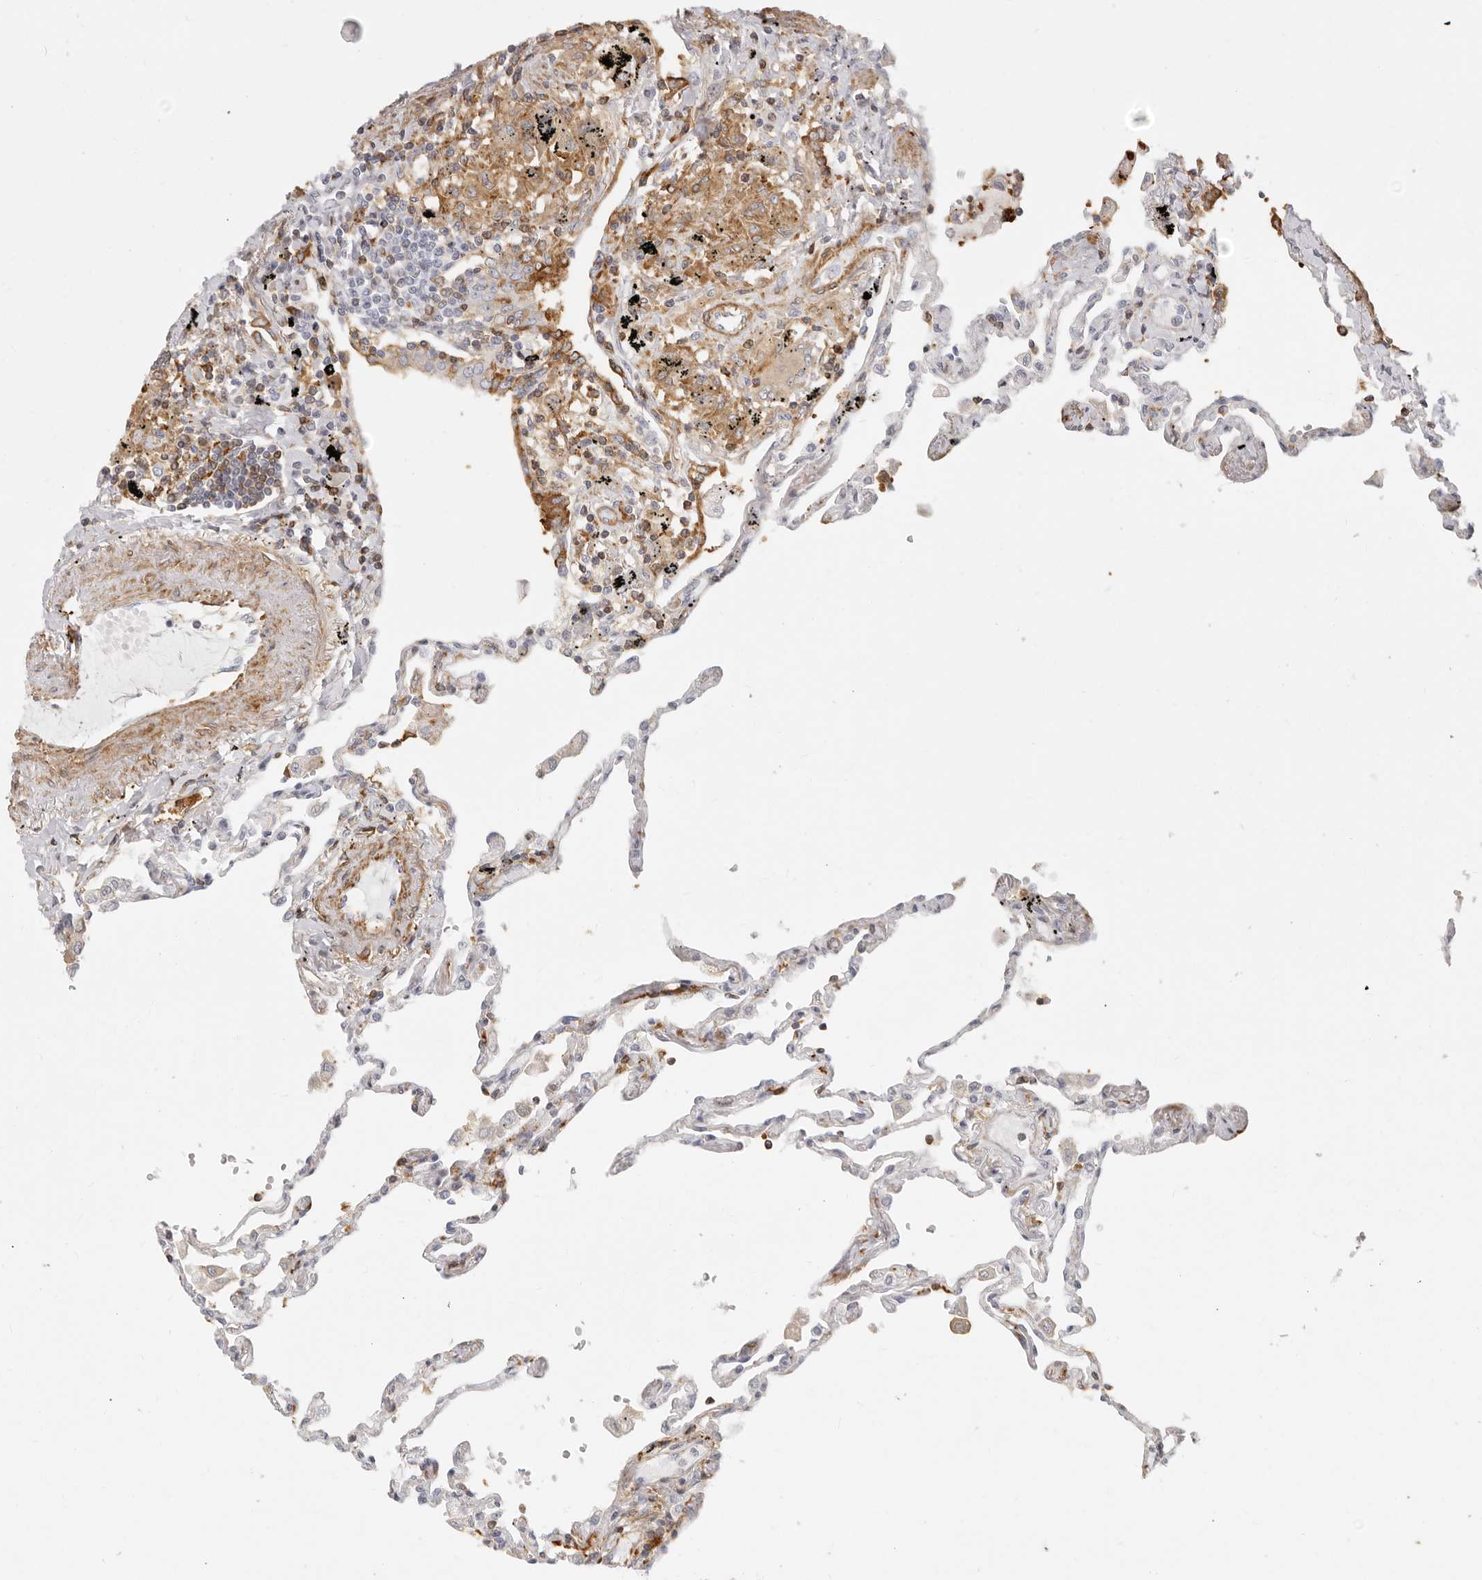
{"staining": {"intensity": "weak", "quantity": "<25%", "location": "cytoplasmic/membranous"}, "tissue": "lung", "cell_type": "Alveolar cells", "image_type": "normal", "snomed": [{"axis": "morphology", "description": "Normal tissue, NOS"}, {"axis": "topography", "description": "Lung"}], "caption": "The image shows no significant positivity in alveolar cells of lung. Brightfield microscopy of immunohistochemistry (IHC) stained with DAB (brown) and hematoxylin (blue), captured at high magnification.", "gene": "NIBAN1", "patient": {"sex": "female", "age": 67}}